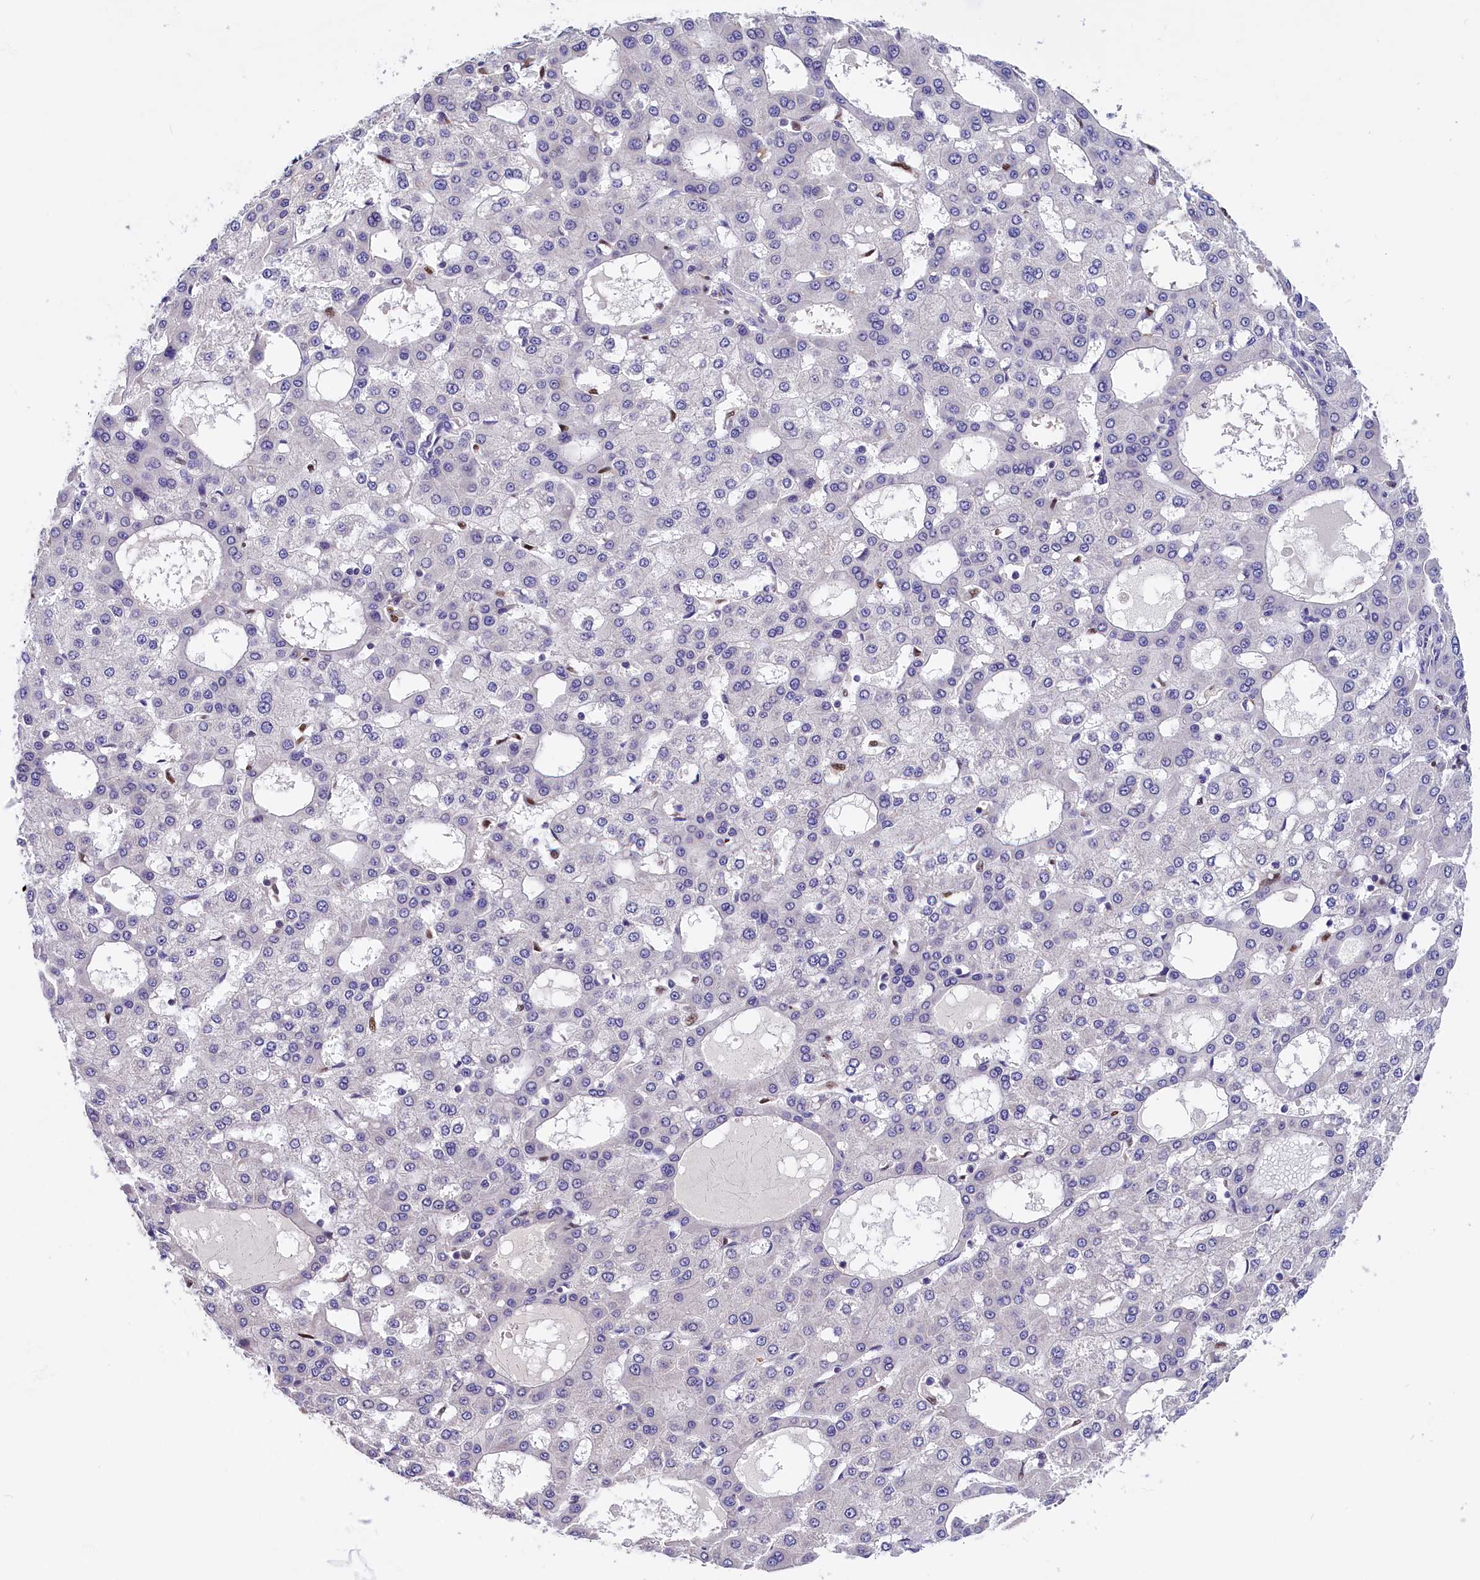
{"staining": {"intensity": "negative", "quantity": "none", "location": "none"}, "tissue": "liver cancer", "cell_type": "Tumor cells", "image_type": "cancer", "snomed": [{"axis": "morphology", "description": "Carcinoma, Hepatocellular, NOS"}, {"axis": "topography", "description": "Liver"}], "caption": "Immunohistochemical staining of hepatocellular carcinoma (liver) displays no significant expression in tumor cells. The staining was performed using DAB (3,3'-diaminobenzidine) to visualize the protein expression in brown, while the nuclei were stained in blue with hematoxylin (Magnification: 20x).", "gene": "BTBD9", "patient": {"sex": "male", "age": 47}}